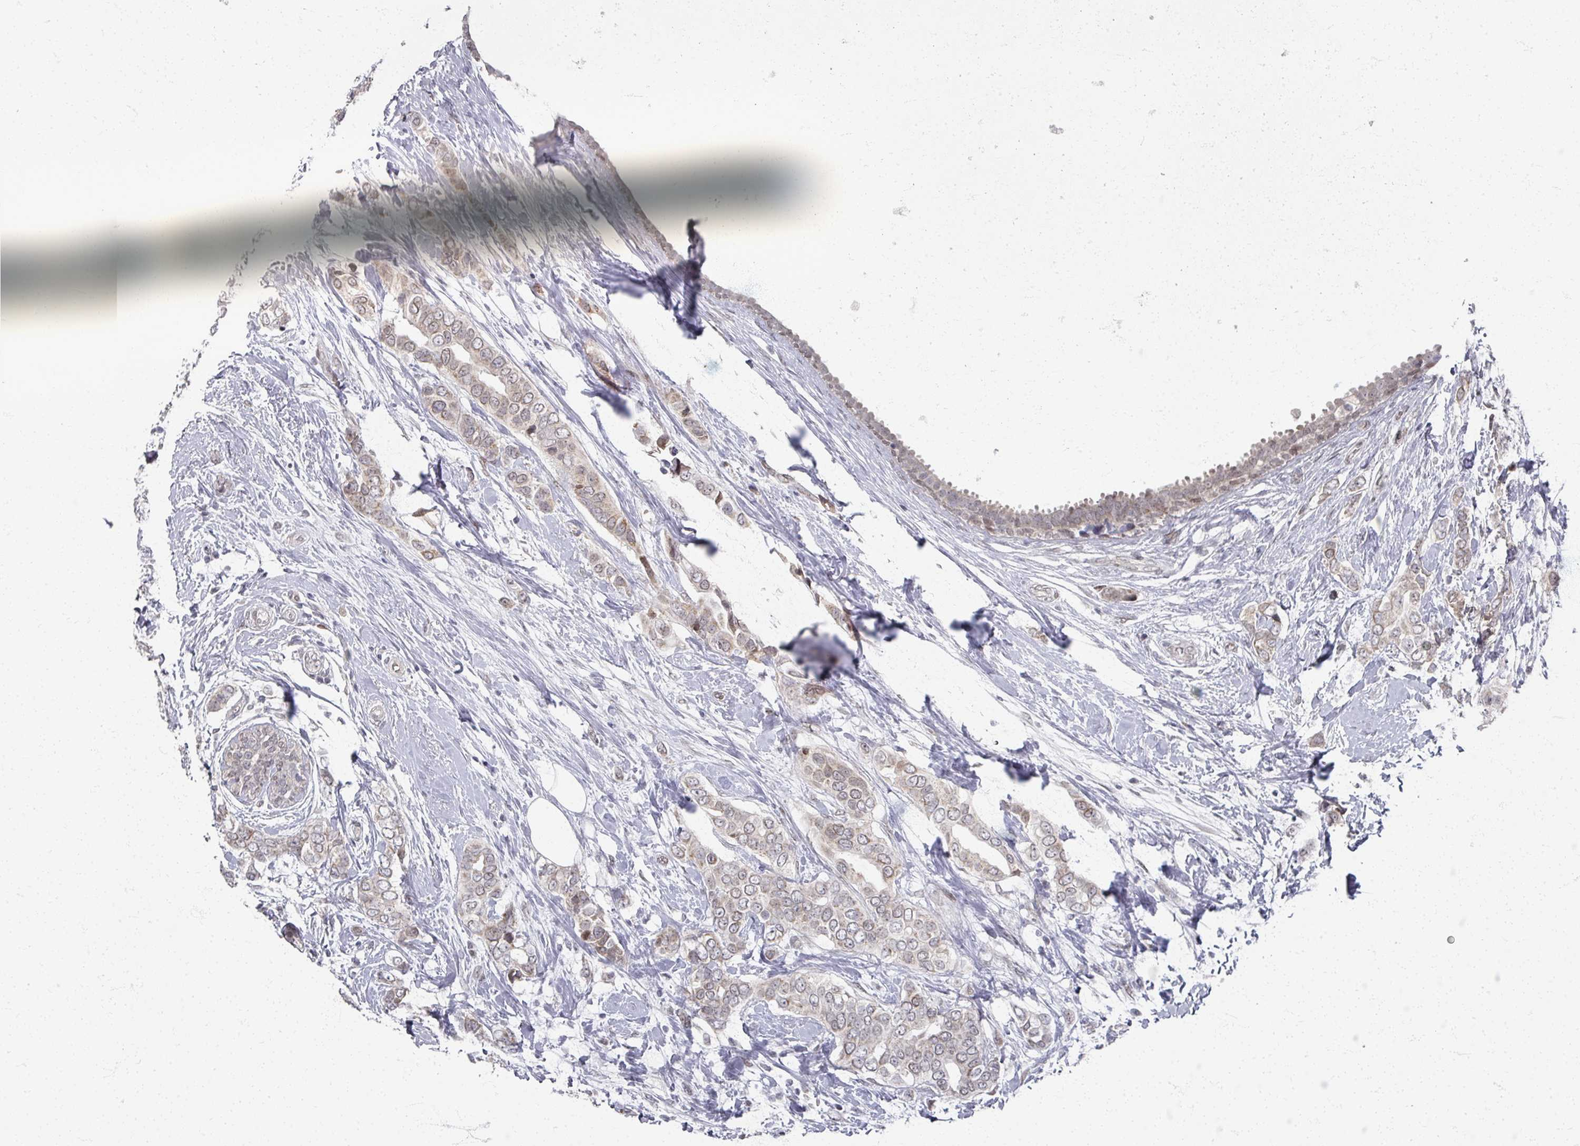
{"staining": {"intensity": "weak", "quantity": ">75%", "location": "cytoplasmic/membranous,nuclear"}, "tissue": "breast cancer", "cell_type": "Tumor cells", "image_type": "cancer", "snomed": [{"axis": "morphology", "description": "Lobular carcinoma"}, {"axis": "topography", "description": "Breast"}], "caption": "Immunohistochemical staining of human breast lobular carcinoma displays low levels of weak cytoplasmic/membranous and nuclear positivity in about >75% of tumor cells. (DAB IHC, brown staining for protein, blue staining for nuclei).", "gene": "PSKH1", "patient": {"sex": "female", "age": 51}}